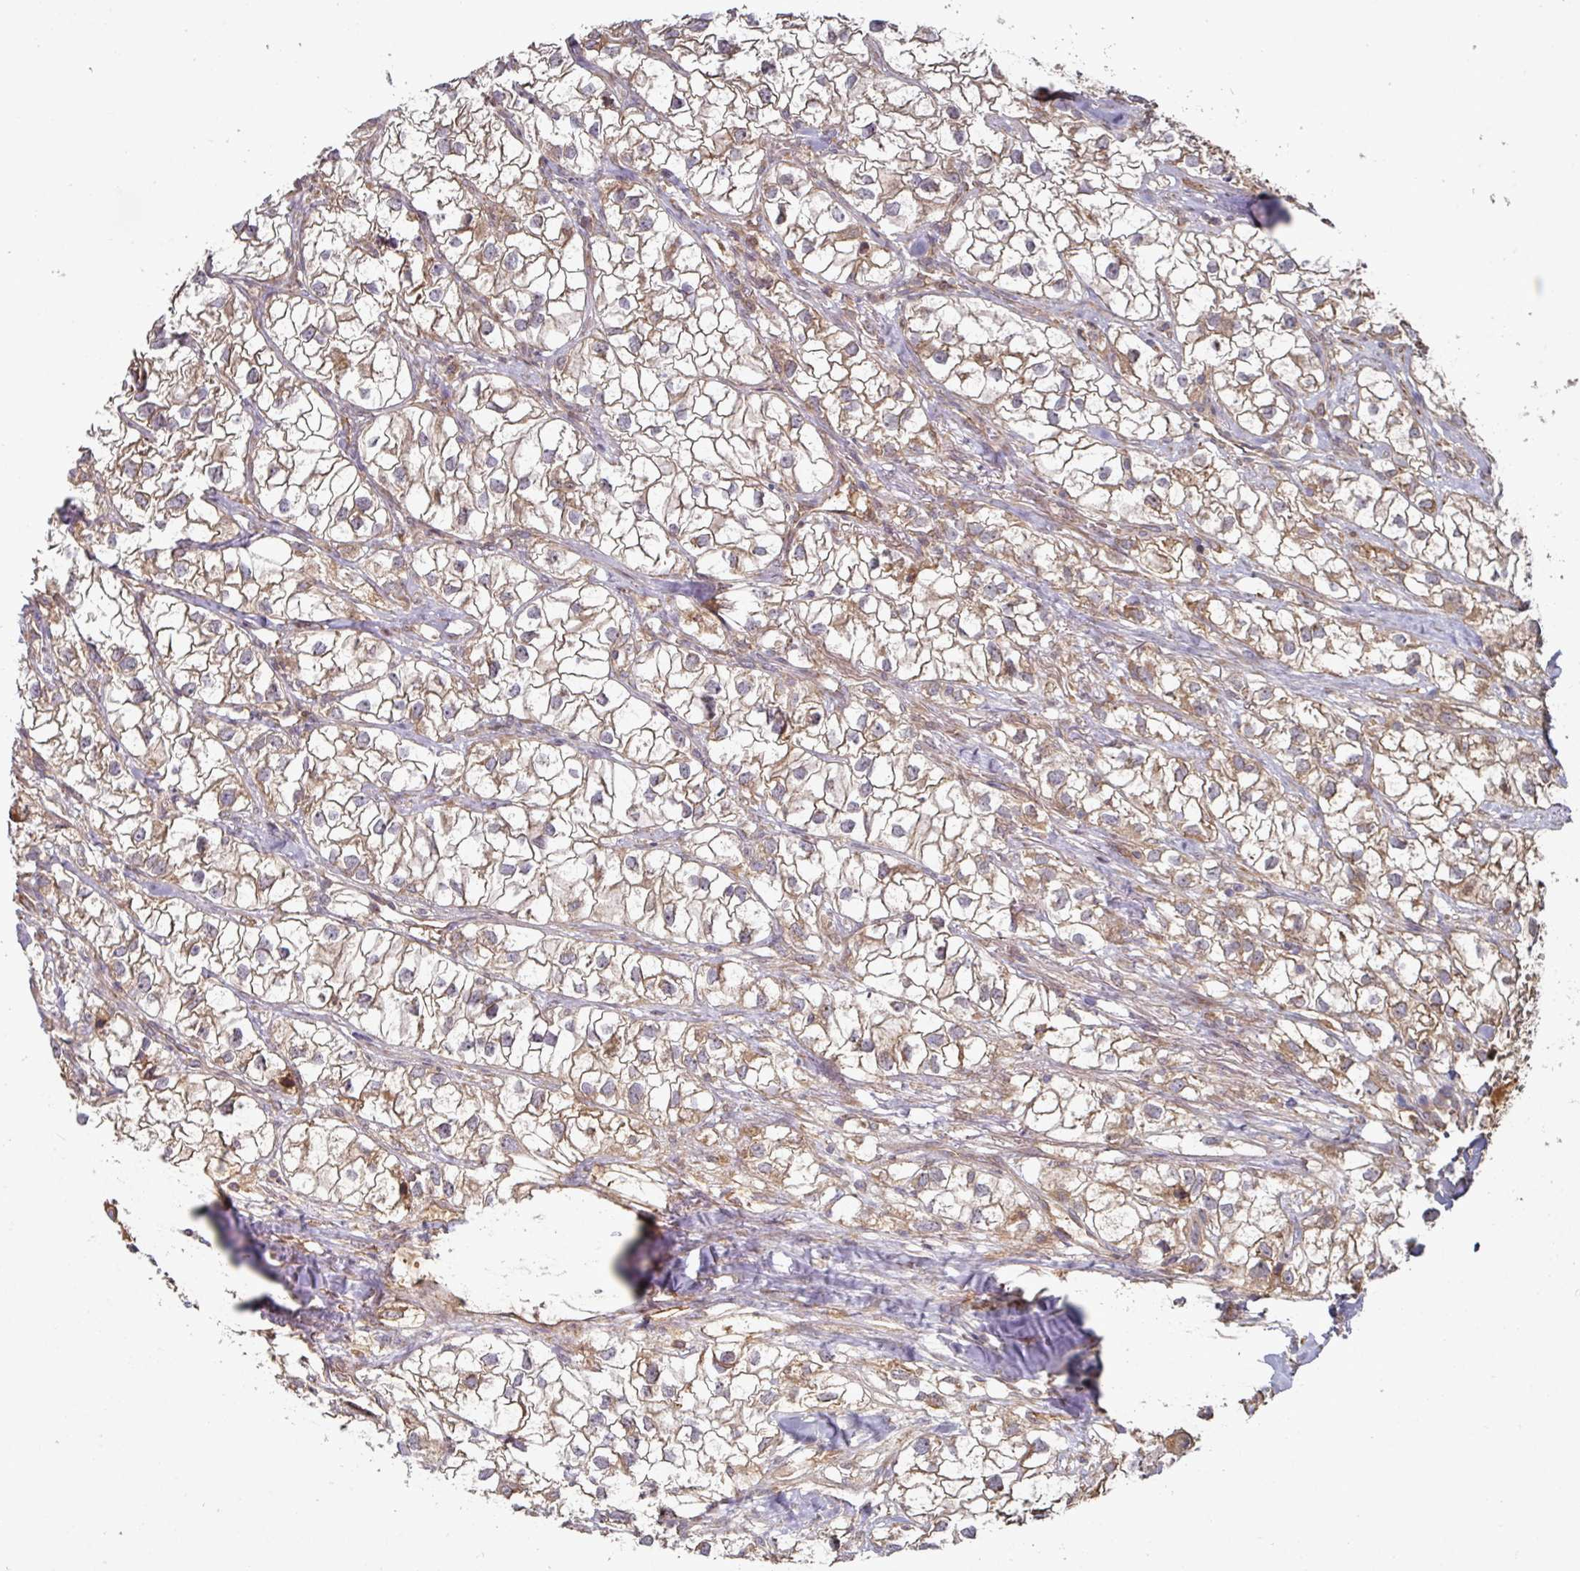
{"staining": {"intensity": "weak", "quantity": "<25%", "location": "cytoplasmic/membranous"}, "tissue": "renal cancer", "cell_type": "Tumor cells", "image_type": "cancer", "snomed": [{"axis": "morphology", "description": "Adenocarcinoma, NOS"}, {"axis": "topography", "description": "Kidney"}], "caption": "Tumor cells show no significant protein expression in renal adenocarcinoma.", "gene": "CEP95", "patient": {"sex": "male", "age": 59}}